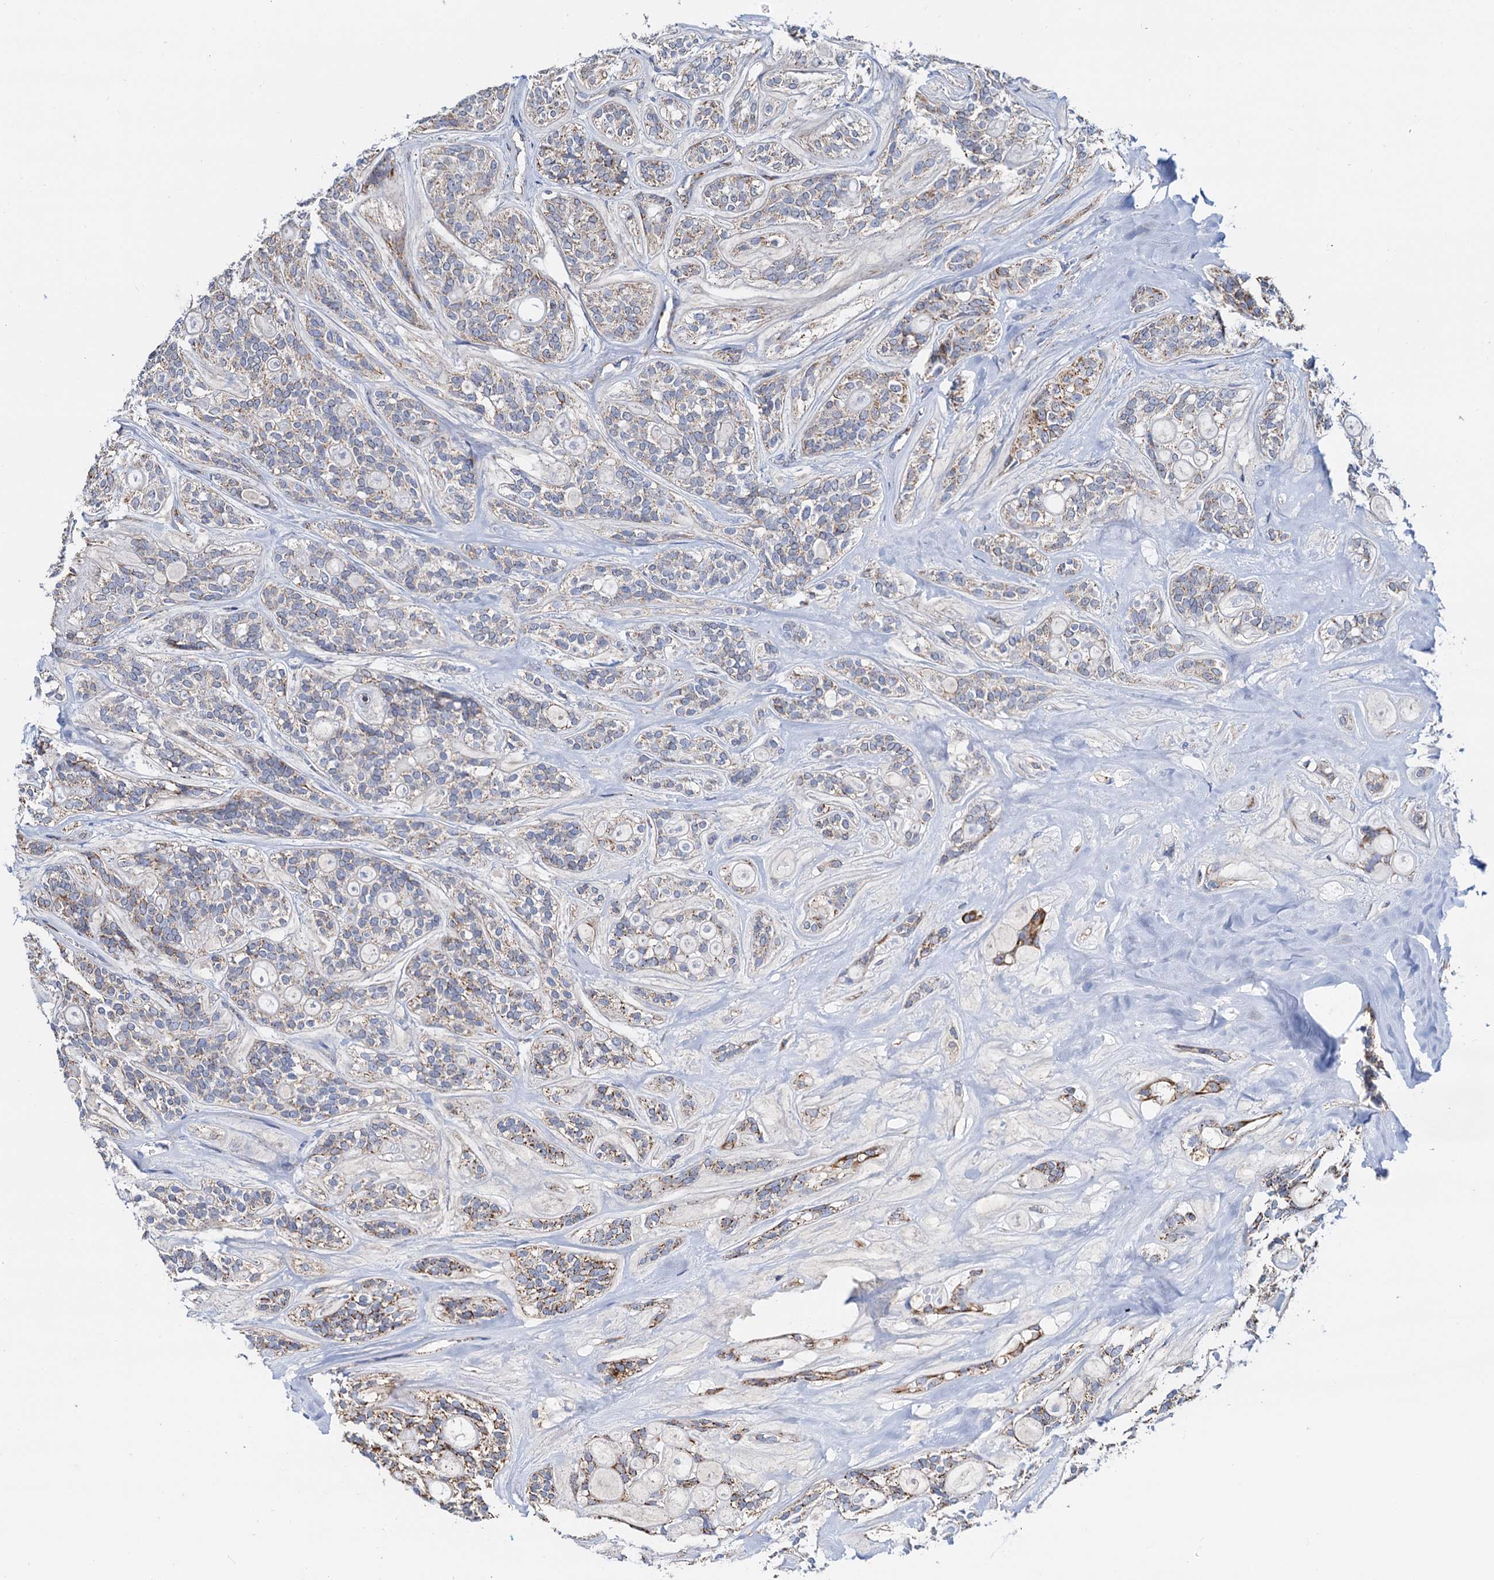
{"staining": {"intensity": "moderate", "quantity": "<25%", "location": "cytoplasmic/membranous"}, "tissue": "head and neck cancer", "cell_type": "Tumor cells", "image_type": "cancer", "snomed": [{"axis": "morphology", "description": "Adenocarcinoma, NOS"}, {"axis": "topography", "description": "Head-Neck"}], "caption": "IHC photomicrograph of neoplastic tissue: adenocarcinoma (head and neck) stained using immunohistochemistry demonstrates low levels of moderate protein expression localized specifically in the cytoplasmic/membranous of tumor cells, appearing as a cytoplasmic/membranous brown color.", "gene": "C2CD3", "patient": {"sex": "male", "age": 66}}